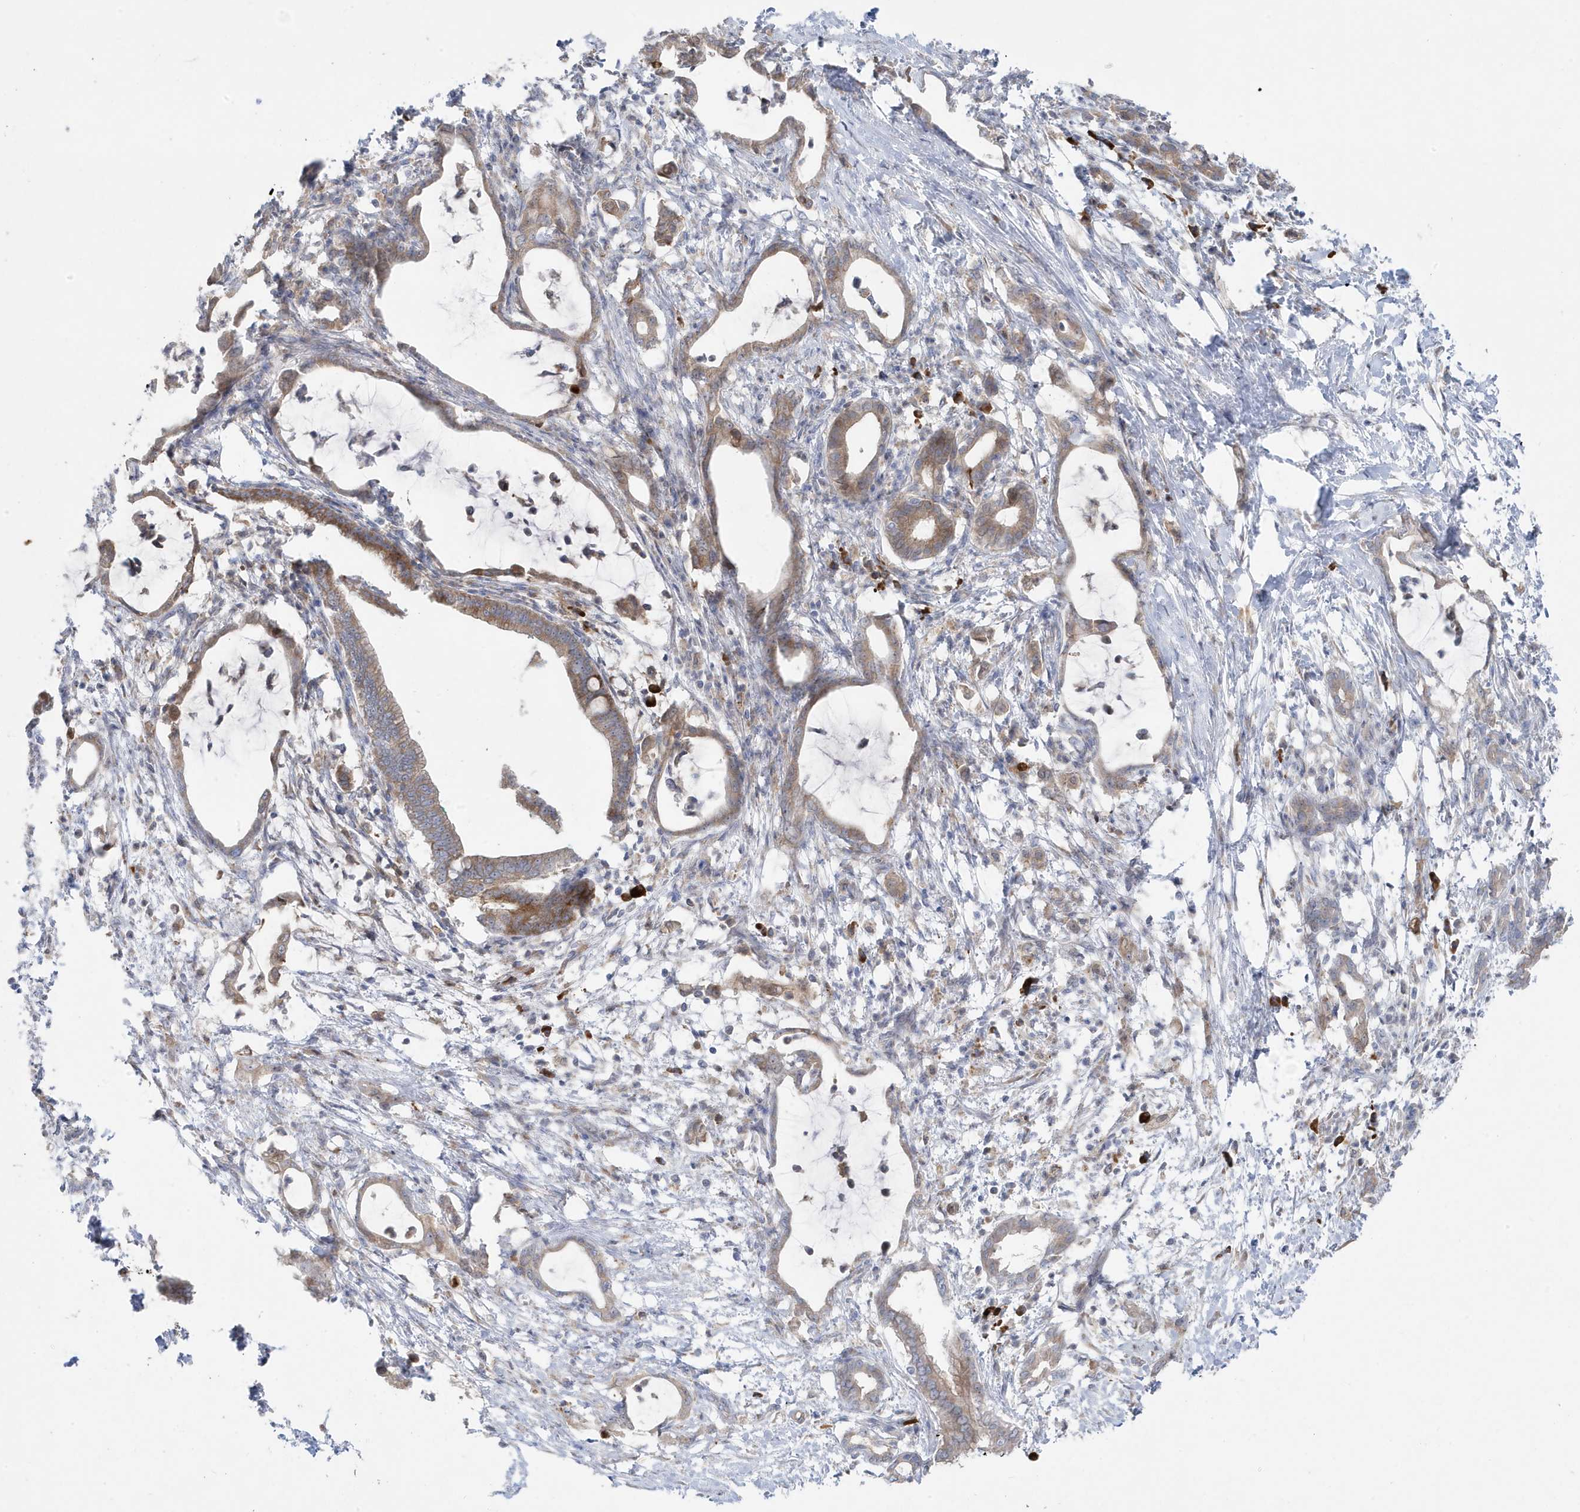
{"staining": {"intensity": "weak", "quantity": ">75%", "location": "cytoplasmic/membranous"}, "tissue": "pancreatic cancer", "cell_type": "Tumor cells", "image_type": "cancer", "snomed": [{"axis": "morphology", "description": "Adenocarcinoma, NOS"}, {"axis": "topography", "description": "Pancreas"}], "caption": "Immunohistochemical staining of human pancreatic cancer reveals low levels of weak cytoplasmic/membranous protein expression in approximately >75% of tumor cells.", "gene": "ZNF654", "patient": {"sex": "female", "age": 55}}